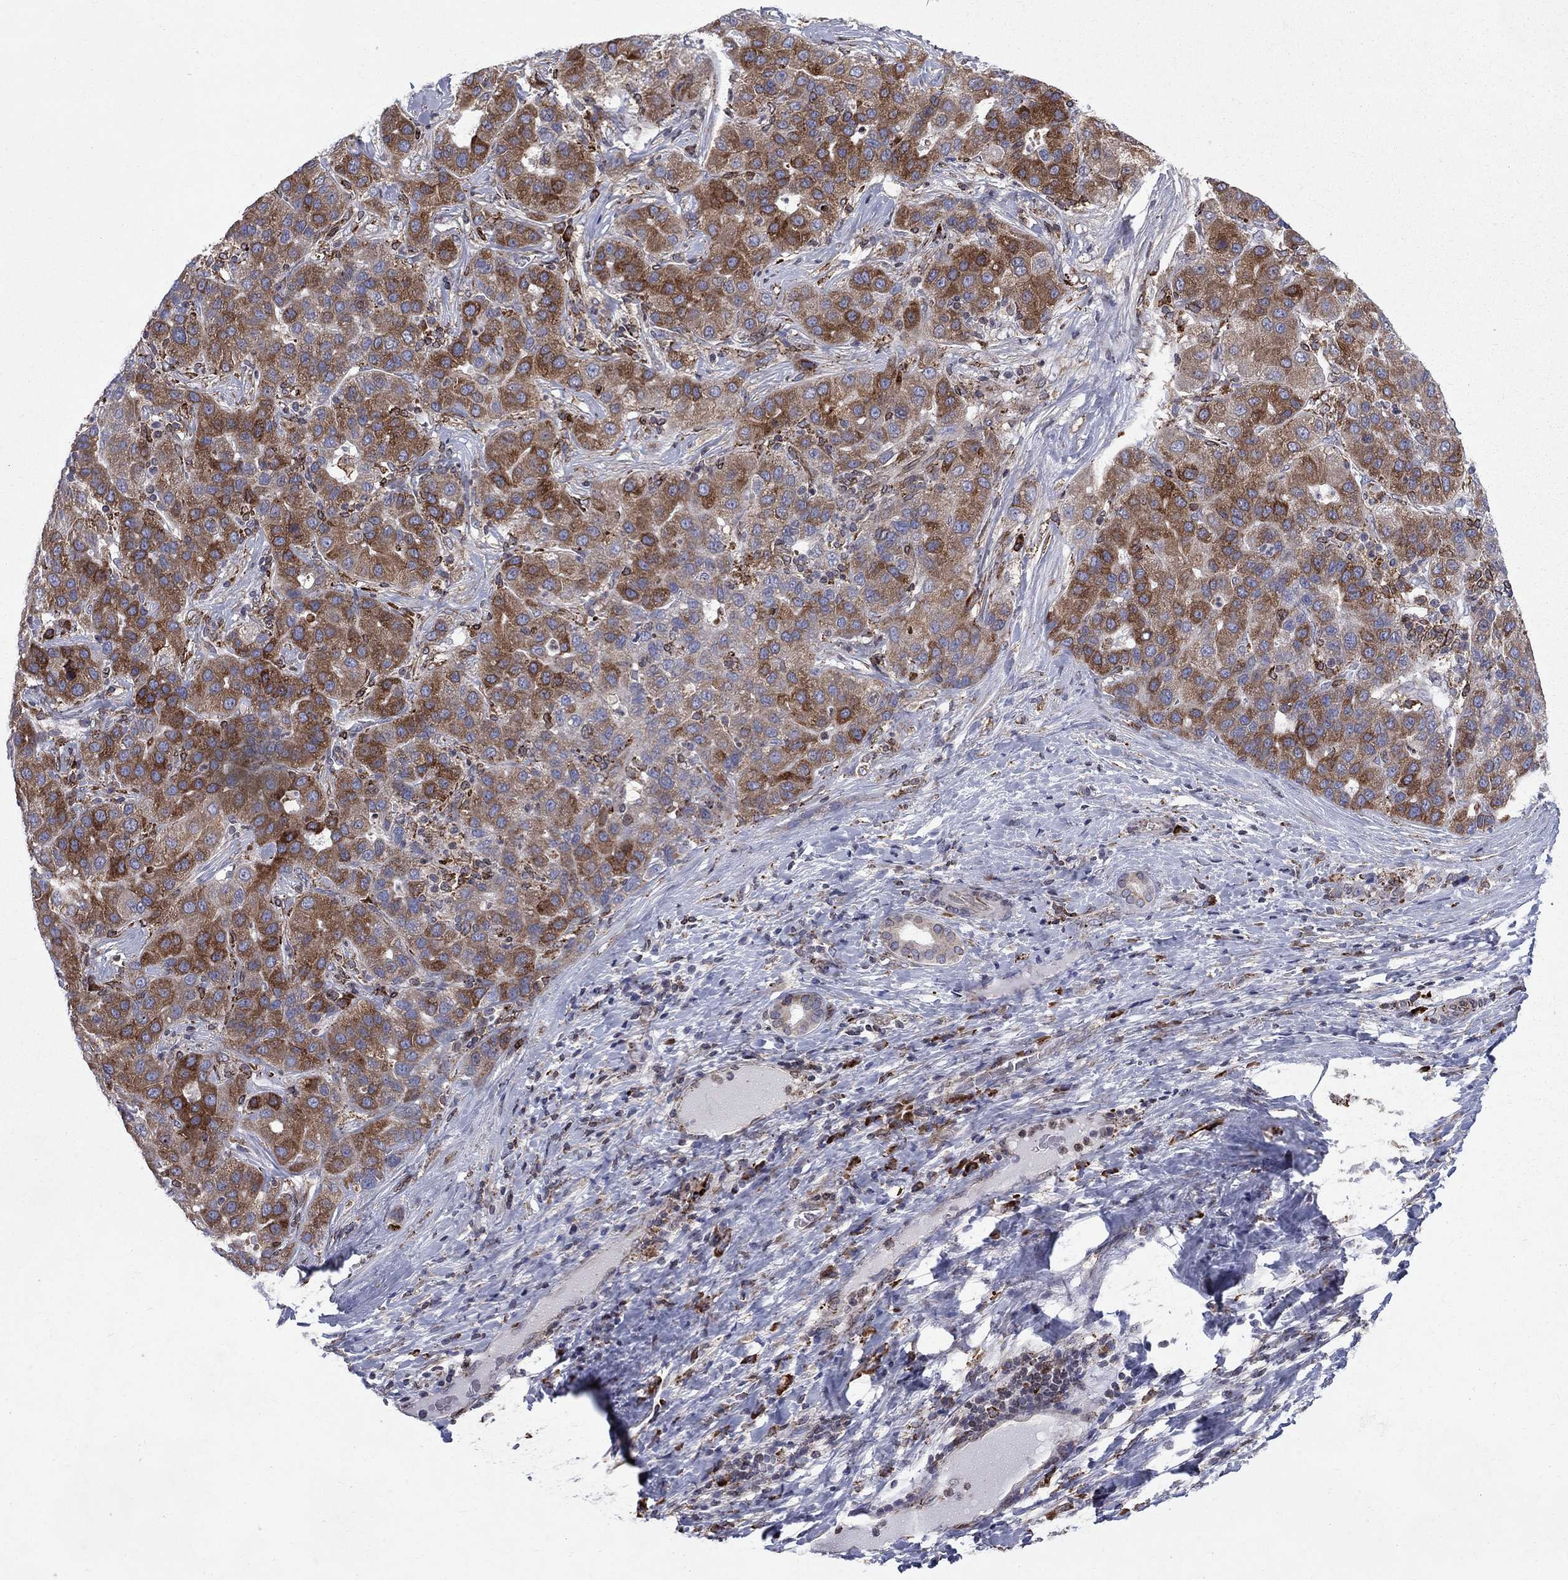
{"staining": {"intensity": "moderate", "quantity": "25%-75%", "location": "cytoplasmic/membranous"}, "tissue": "liver cancer", "cell_type": "Tumor cells", "image_type": "cancer", "snomed": [{"axis": "morphology", "description": "Carcinoma, Hepatocellular, NOS"}, {"axis": "topography", "description": "Liver"}], "caption": "DAB (3,3'-diaminobenzidine) immunohistochemical staining of human hepatocellular carcinoma (liver) exhibits moderate cytoplasmic/membranous protein staining in approximately 25%-75% of tumor cells.", "gene": "CAB39L", "patient": {"sex": "male", "age": 65}}